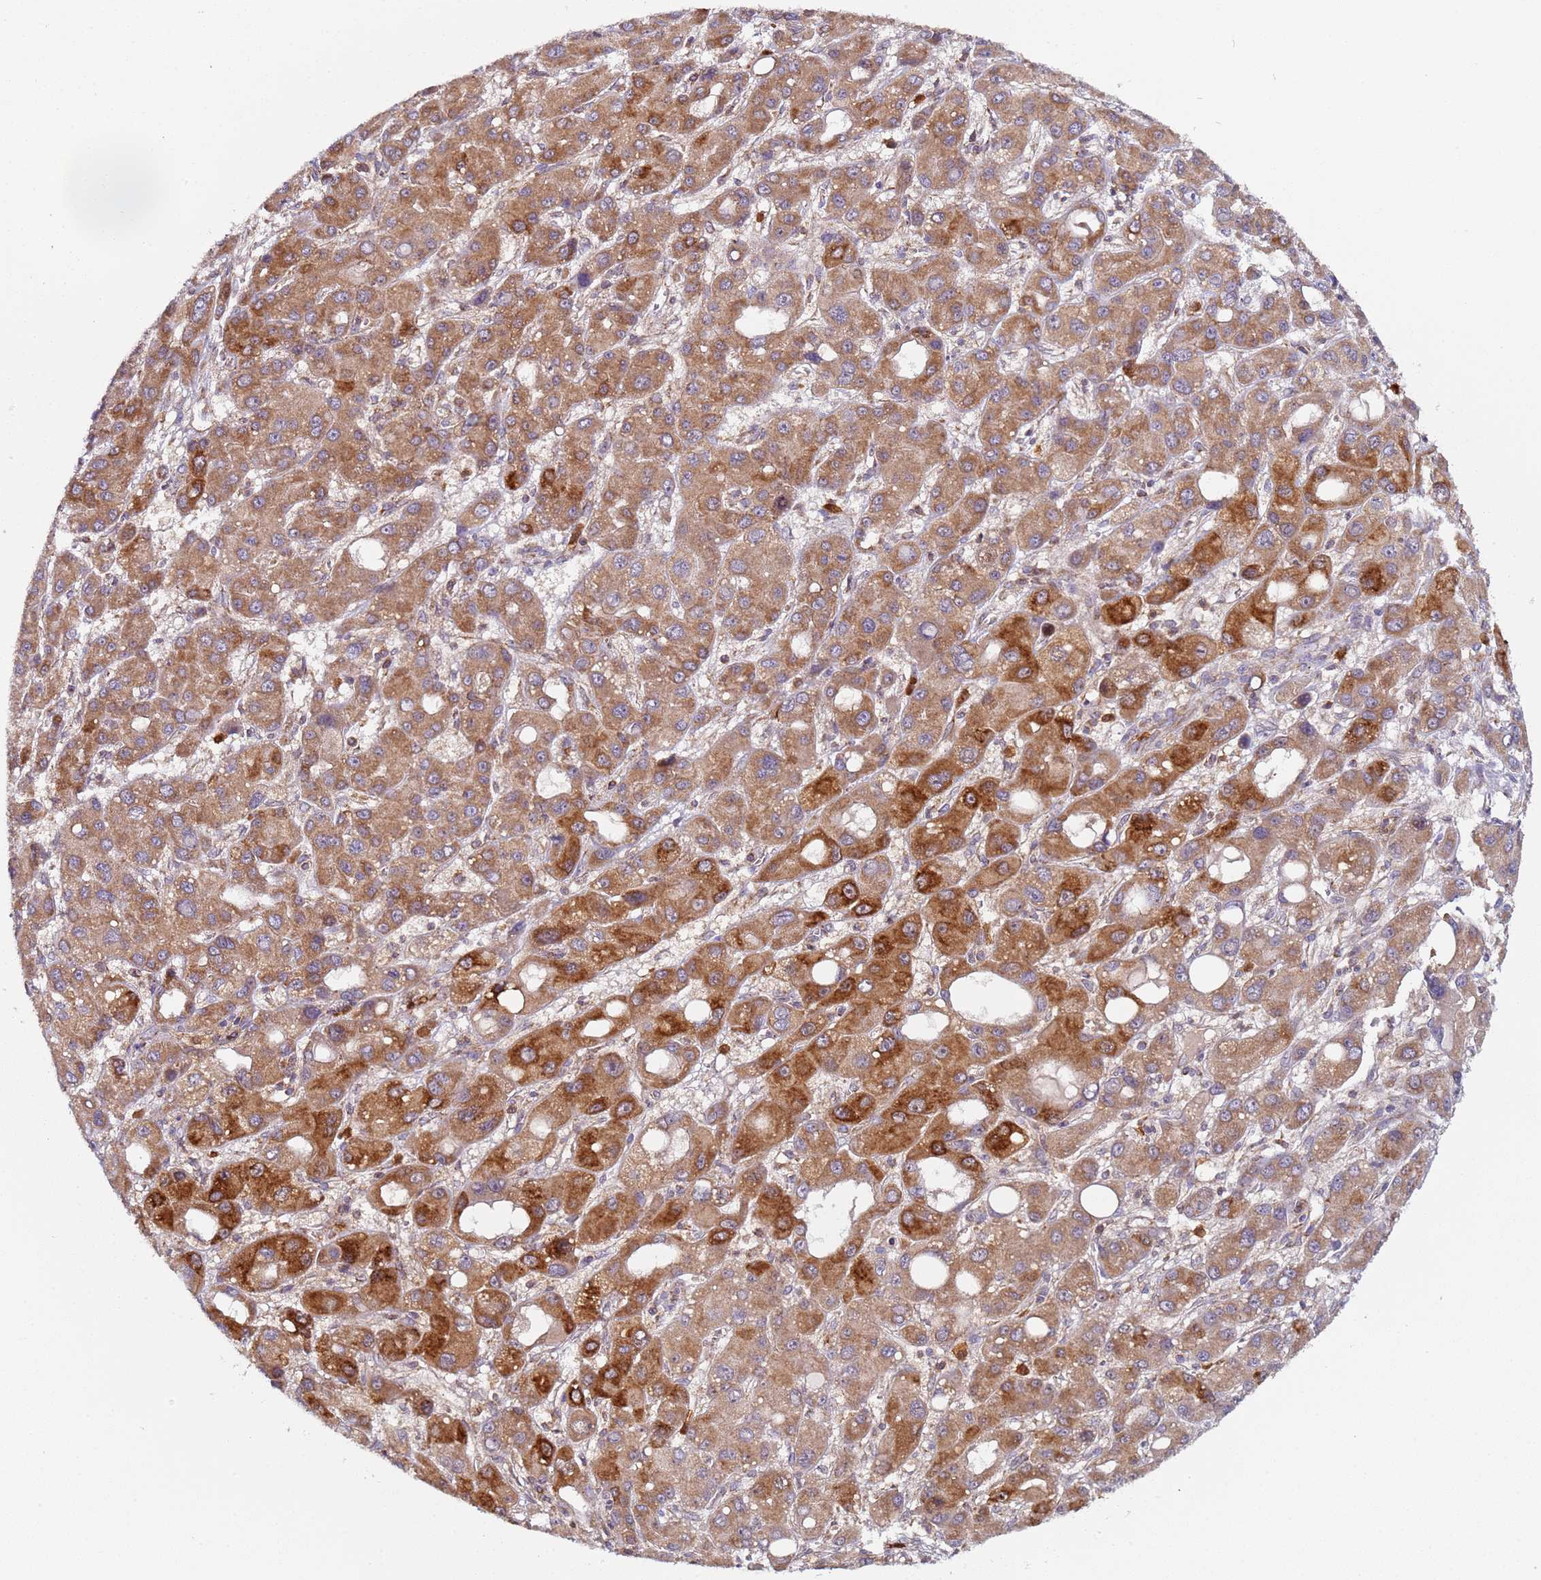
{"staining": {"intensity": "moderate", "quantity": ">75%", "location": "cytoplasmic/membranous"}, "tissue": "liver cancer", "cell_type": "Tumor cells", "image_type": "cancer", "snomed": [{"axis": "morphology", "description": "Carcinoma, Hepatocellular, NOS"}, {"axis": "topography", "description": "Liver"}], "caption": "About >75% of tumor cells in hepatocellular carcinoma (liver) exhibit moderate cytoplasmic/membranous protein staining as visualized by brown immunohistochemical staining.", "gene": "CCDC127", "patient": {"sex": "male", "age": 55}}